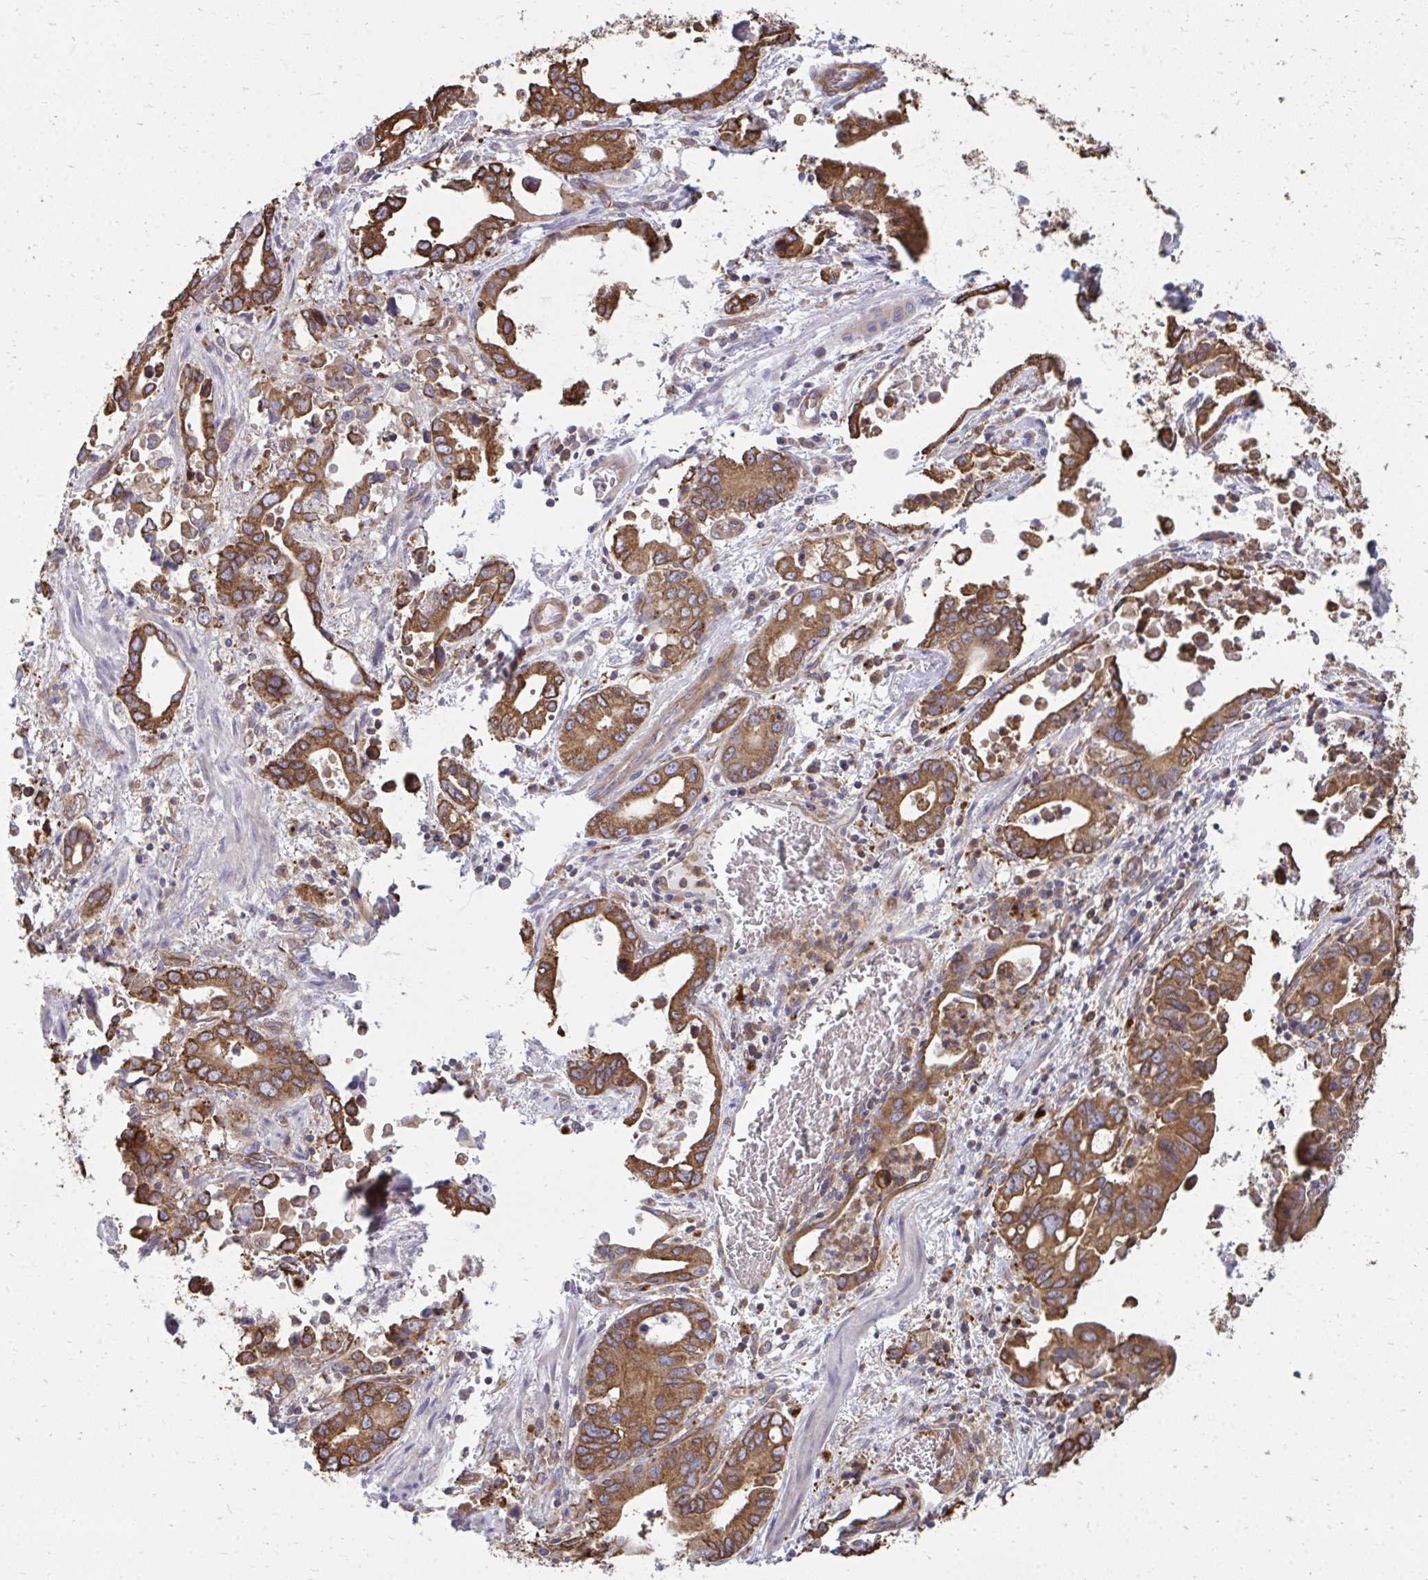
{"staining": {"intensity": "strong", "quantity": ">75%", "location": "cytoplasmic/membranous"}, "tissue": "stomach cancer", "cell_type": "Tumor cells", "image_type": "cancer", "snomed": [{"axis": "morphology", "description": "Adenocarcinoma, NOS"}, {"axis": "topography", "description": "Stomach, upper"}], "caption": "A photomicrograph of human stomach cancer (adenocarcinoma) stained for a protein demonstrates strong cytoplasmic/membranous brown staining in tumor cells. (Brightfield microscopy of DAB IHC at high magnification).", "gene": "ASAP1", "patient": {"sex": "male", "age": 74}}